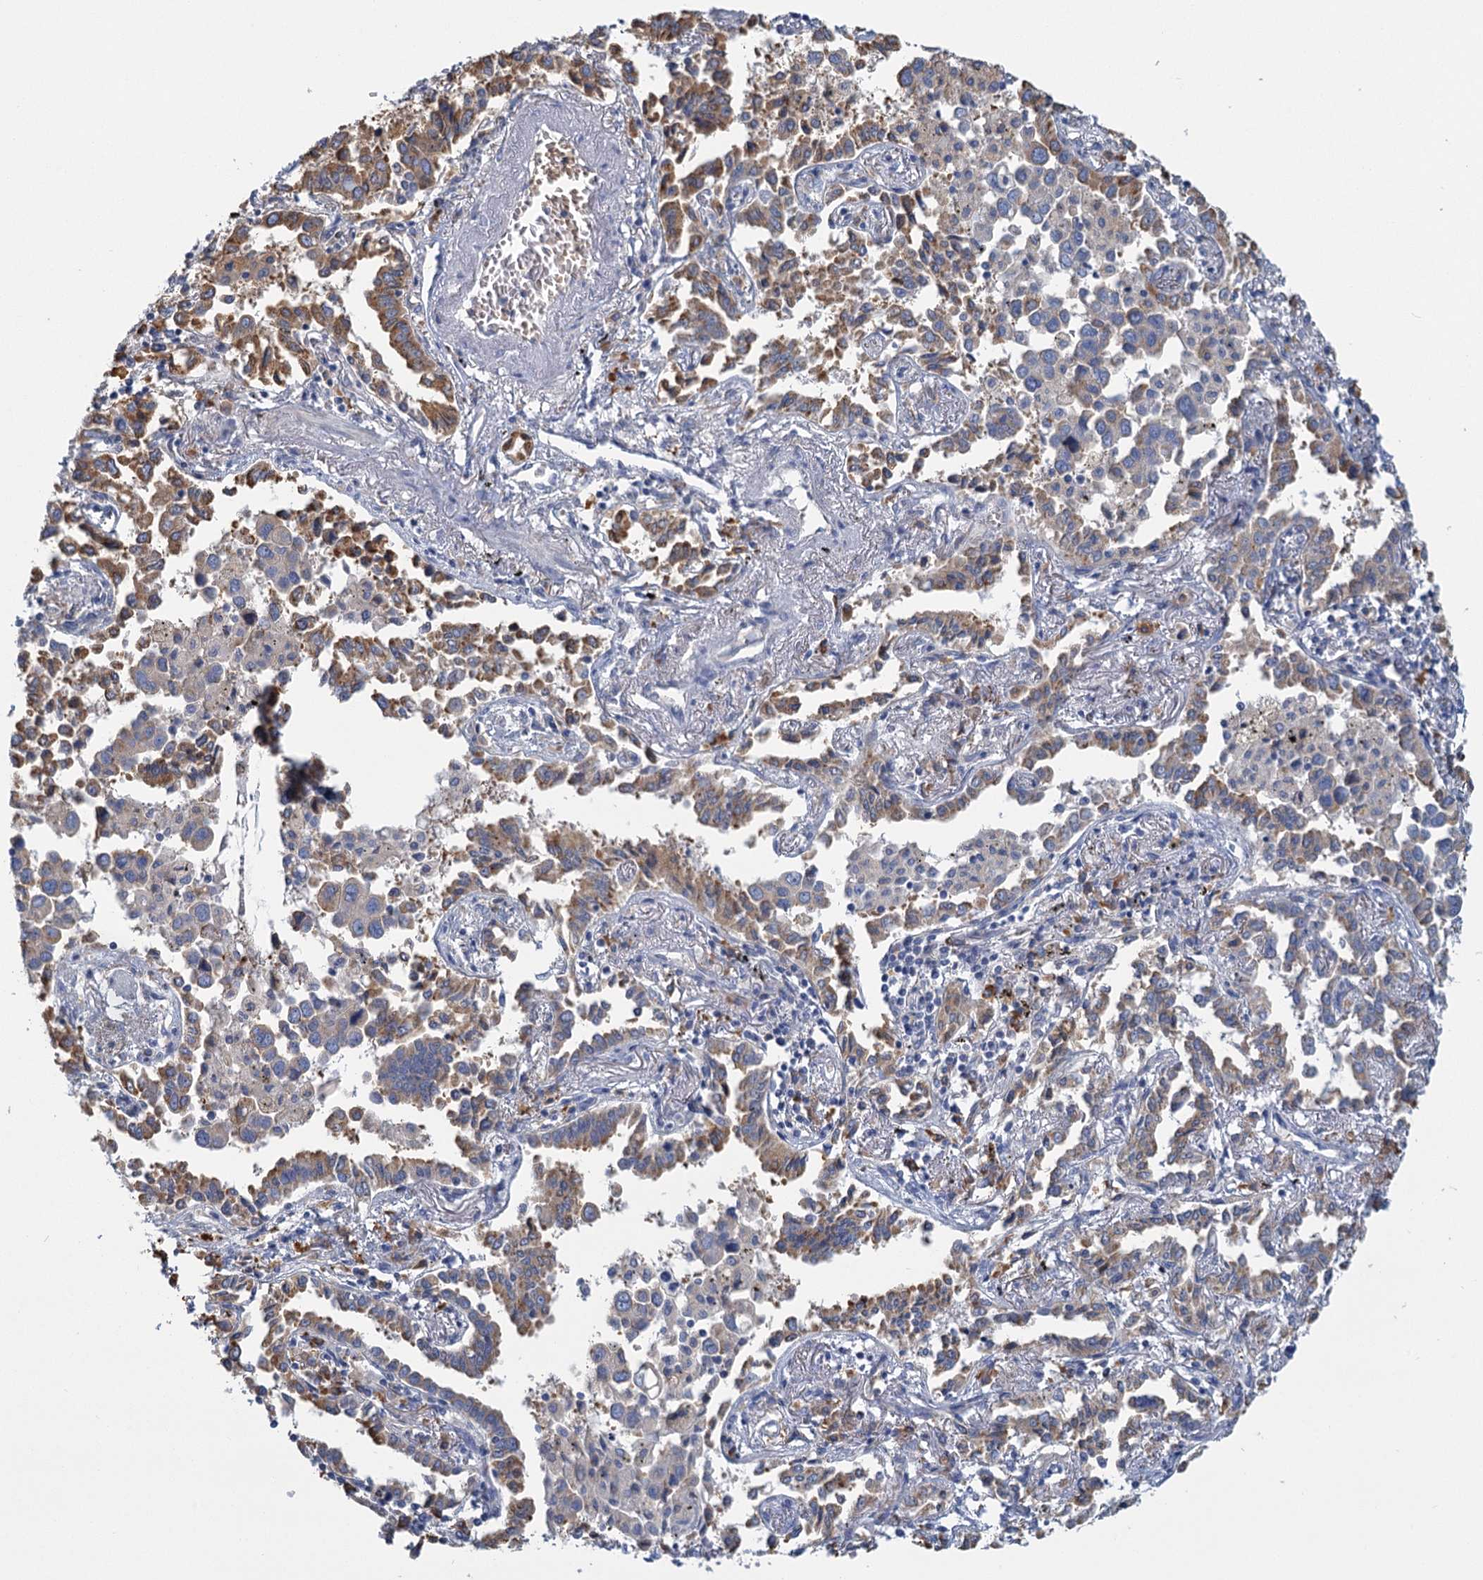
{"staining": {"intensity": "moderate", "quantity": ">75%", "location": "cytoplasmic/membranous"}, "tissue": "lung cancer", "cell_type": "Tumor cells", "image_type": "cancer", "snomed": [{"axis": "morphology", "description": "Adenocarcinoma, NOS"}, {"axis": "topography", "description": "Lung"}], "caption": "Human lung cancer (adenocarcinoma) stained with a protein marker displays moderate staining in tumor cells.", "gene": "ANKRD16", "patient": {"sex": "male", "age": 67}}